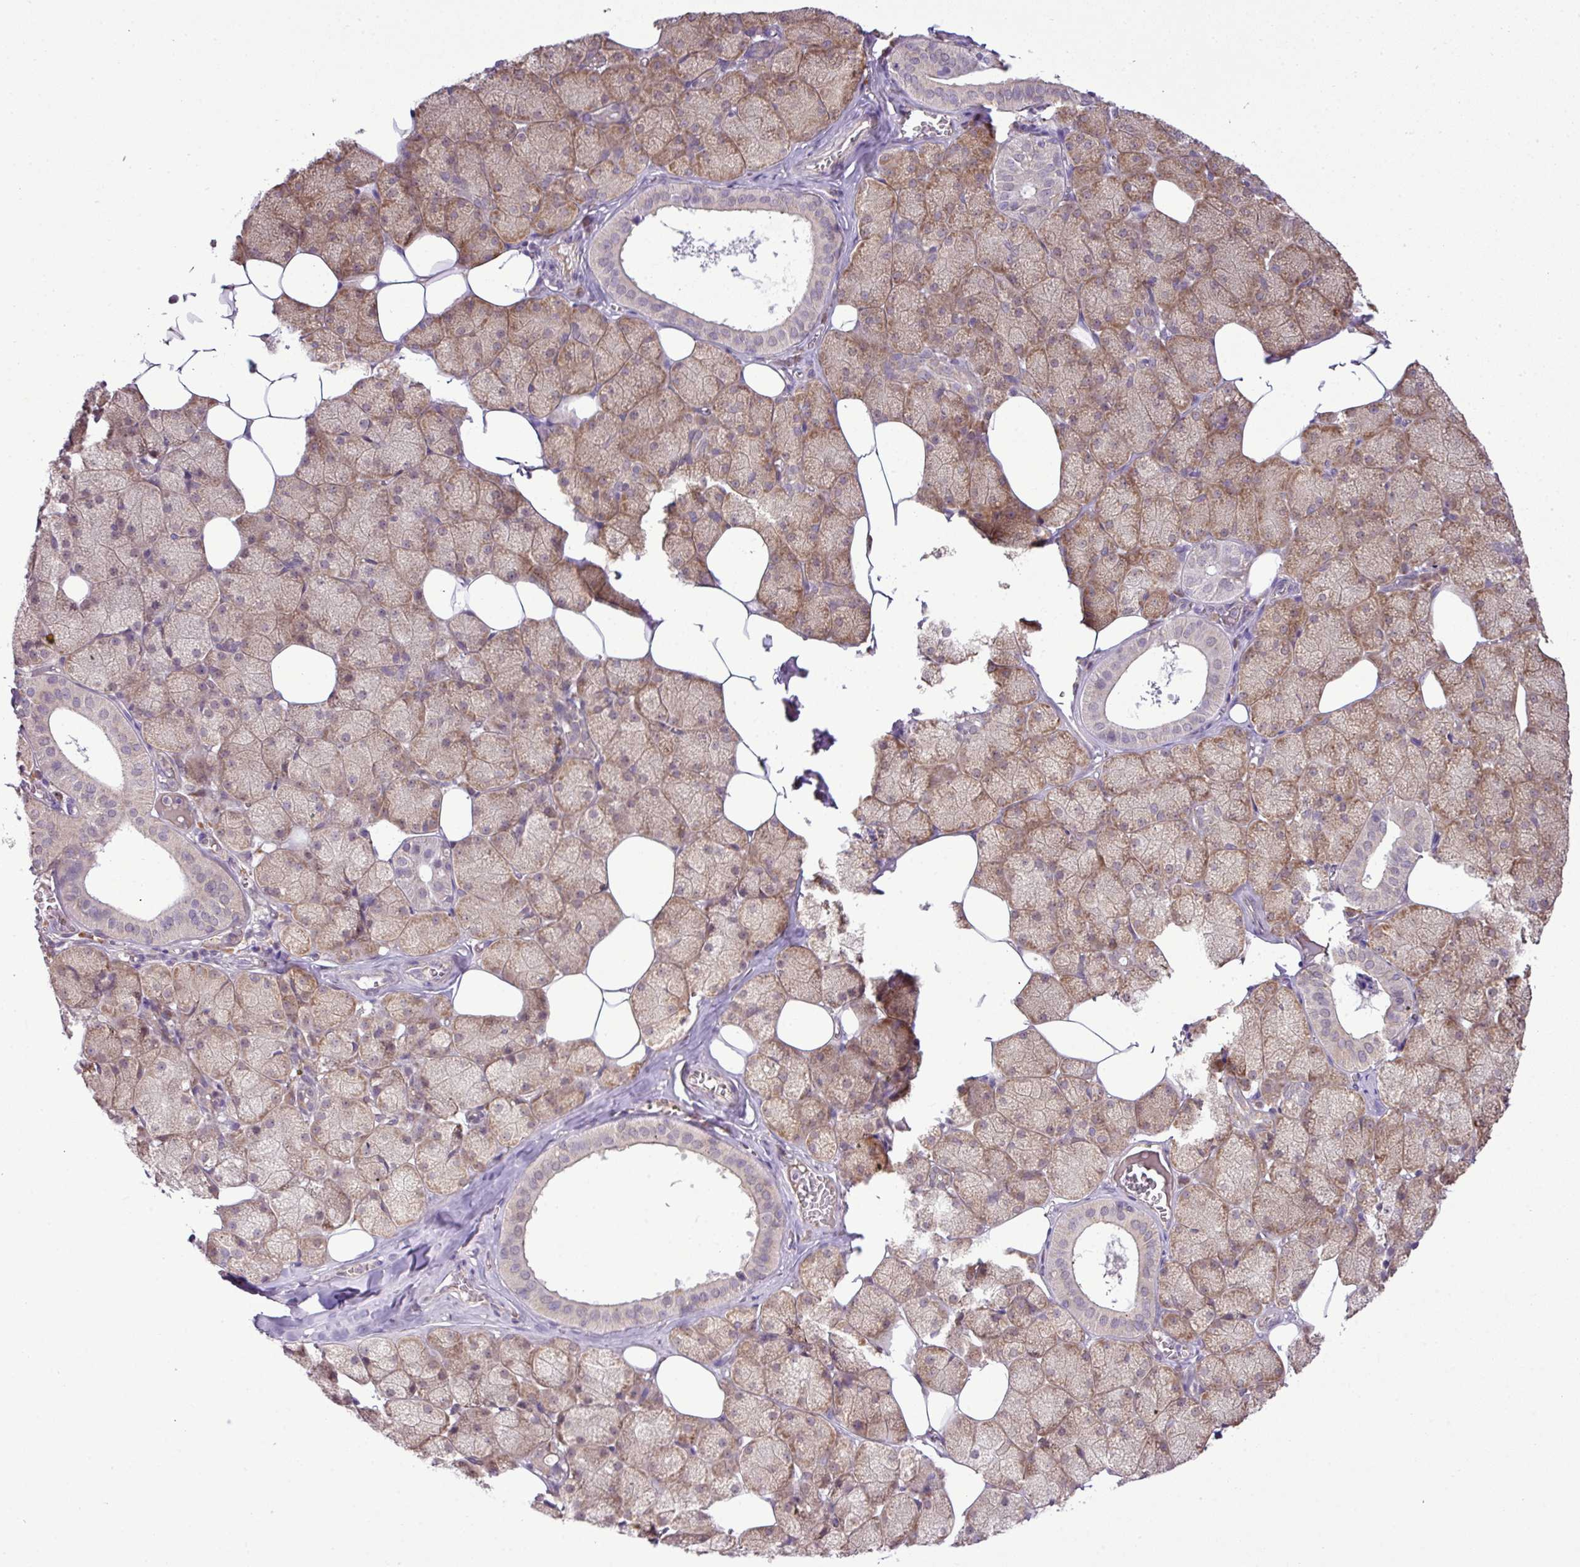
{"staining": {"intensity": "moderate", "quantity": "25%-75%", "location": "cytoplasmic/membranous"}, "tissue": "salivary gland", "cell_type": "Glandular cells", "image_type": "normal", "snomed": [{"axis": "morphology", "description": "Normal tissue, NOS"}, {"axis": "topography", "description": "Salivary gland"}, {"axis": "topography", "description": "Peripheral nerve tissue"}], "caption": "A histopathology image of human salivary gland stained for a protein demonstrates moderate cytoplasmic/membranous brown staining in glandular cells. The staining is performed using DAB brown chromogen to label protein expression. The nuclei are counter-stained blue using hematoxylin.", "gene": "DNAAF4", "patient": {"sex": "male", "age": 38}}